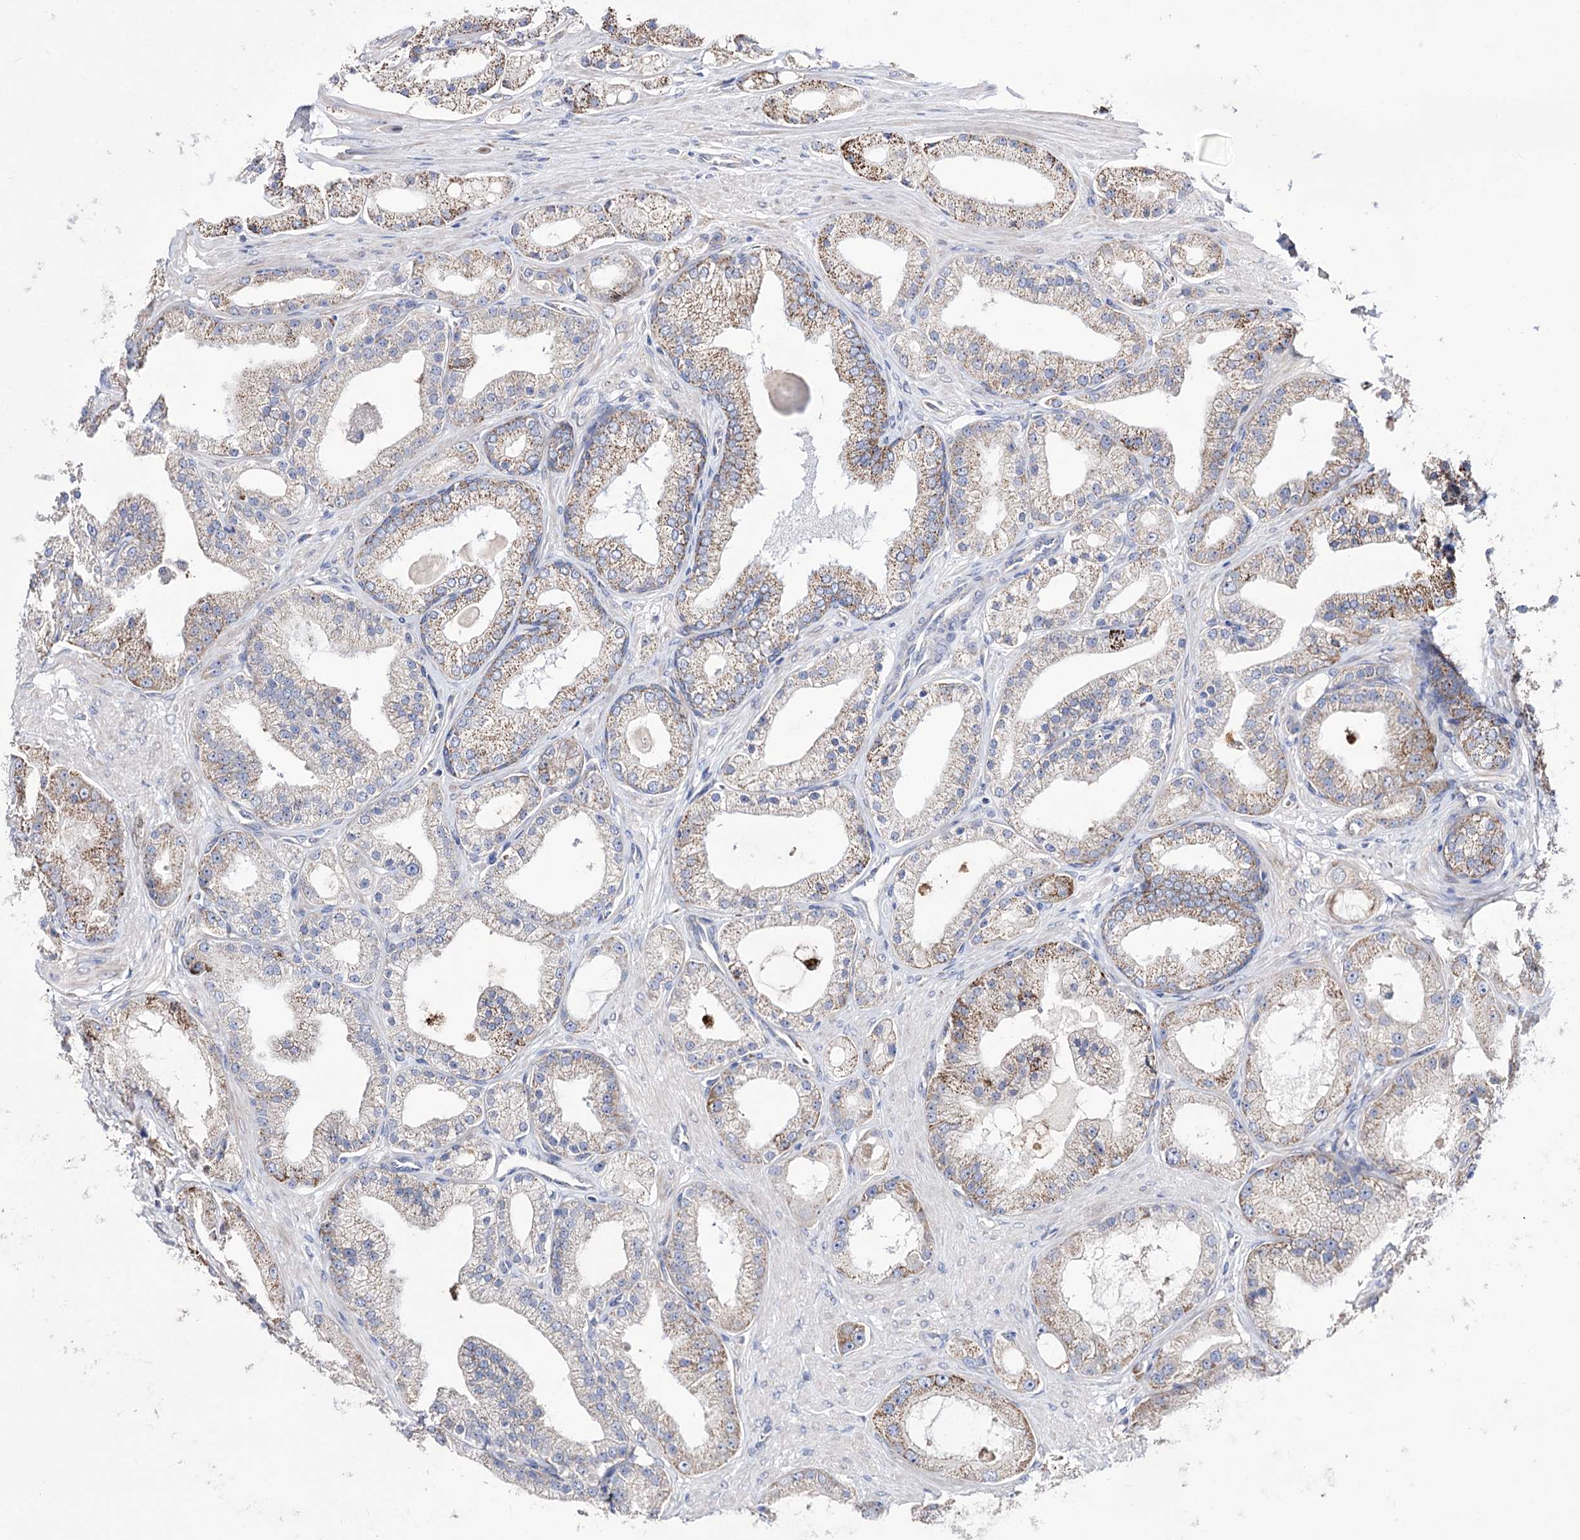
{"staining": {"intensity": "moderate", "quantity": "<25%", "location": "cytoplasmic/membranous"}, "tissue": "prostate cancer", "cell_type": "Tumor cells", "image_type": "cancer", "snomed": [{"axis": "morphology", "description": "Adenocarcinoma, Low grade"}, {"axis": "topography", "description": "Prostate"}], "caption": "A brown stain highlights moderate cytoplasmic/membranous expression of a protein in human low-grade adenocarcinoma (prostate) tumor cells. Ihc stains the protein of interest in brown and the nuclei are stained blue.", "gene": "OSBPL5", "patient": {"sex": "male", "age": 67}}